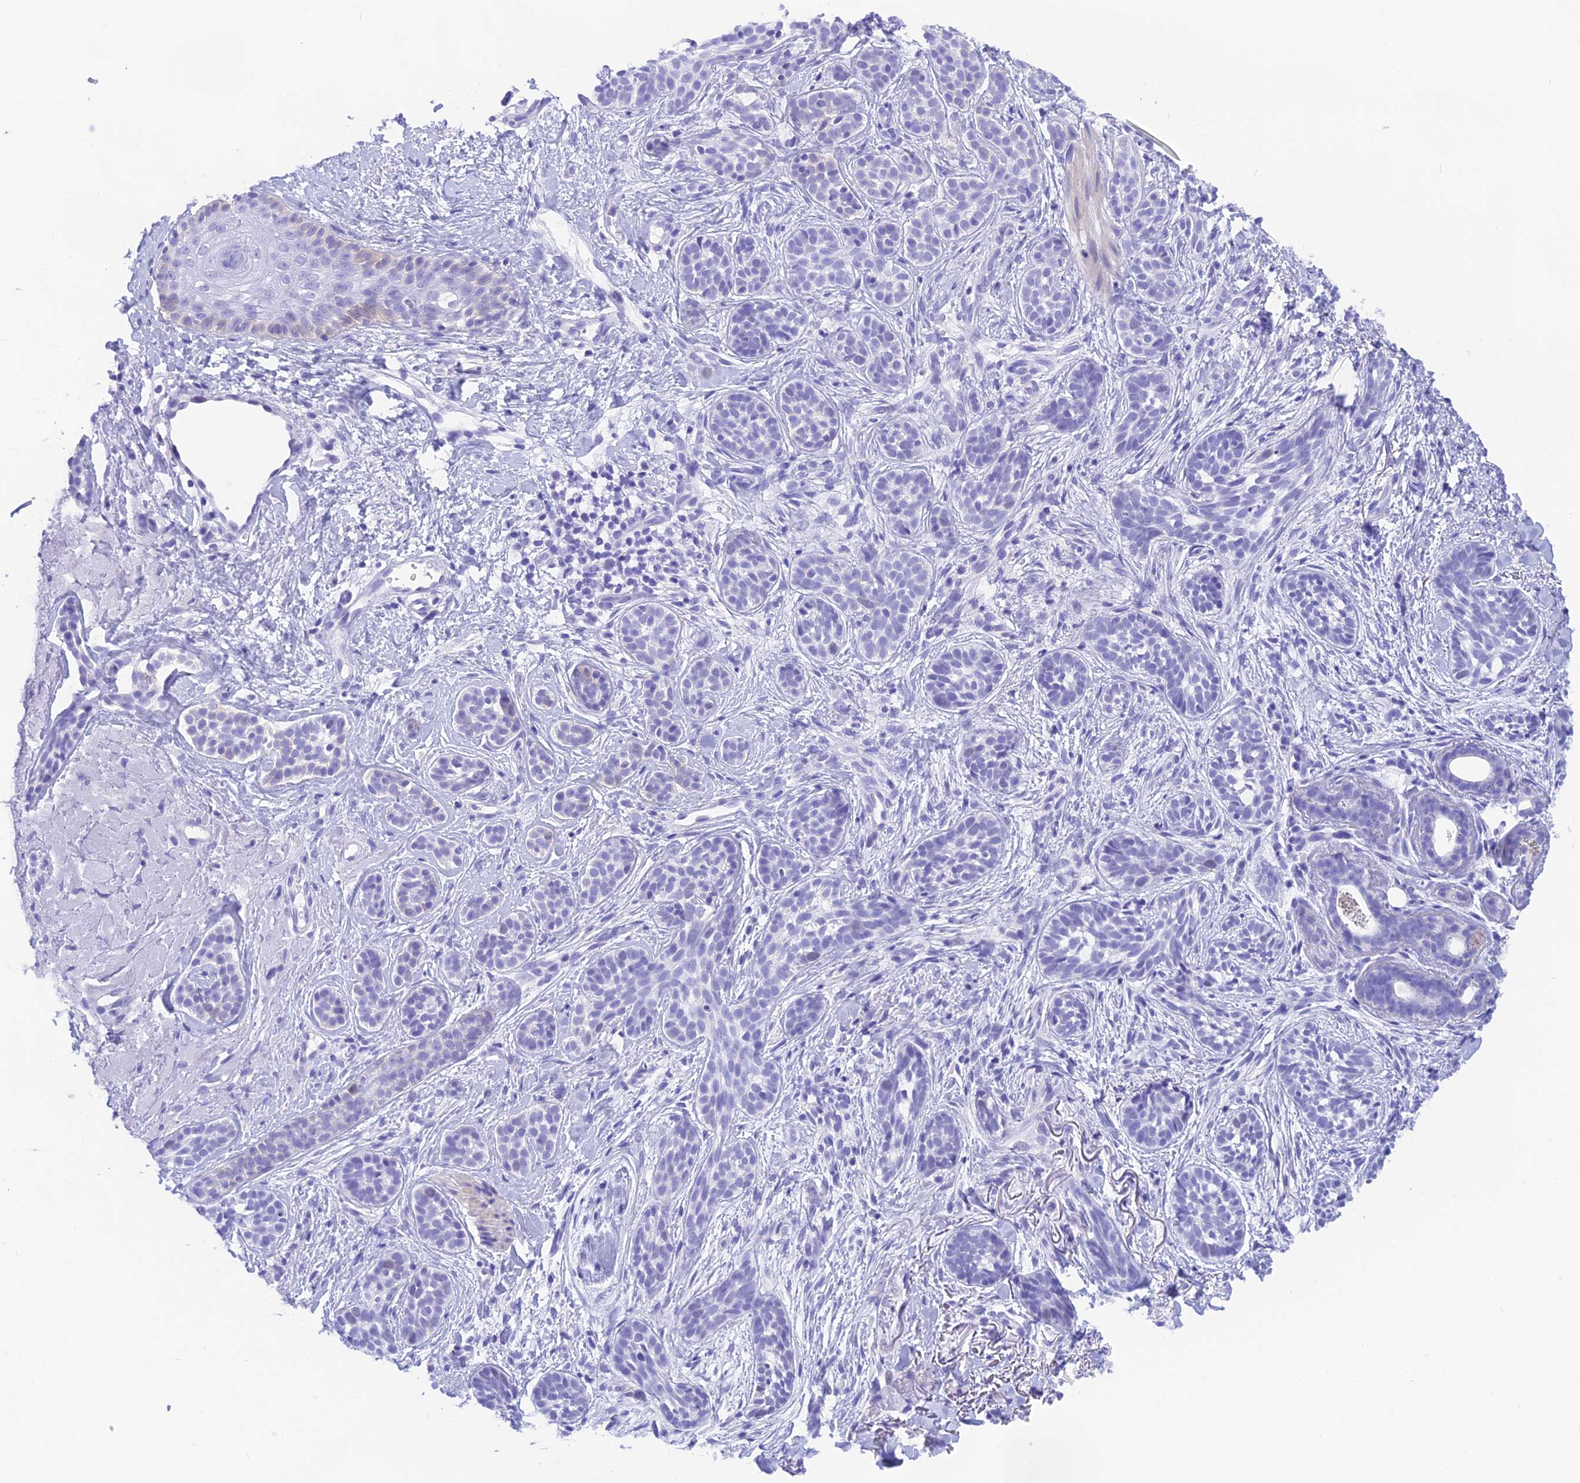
{"staining": {"intensity": "negative", "quantity": "none", "location": "none"}, "tissue": "skin cancer", "cell_type": "Tumor cells", "image_type": "cancer", "snomed": [{"axis": "morphology", "description": "Basal cell carcinoma"}, {"axis": "topography", "description": "Skin"}], "caption": "IHC of human basal cell carcinoma (skin) shows no positivity in tumor cells.", "gene": "KDELR3", "patient": {"sex": "male", "age": 71}}